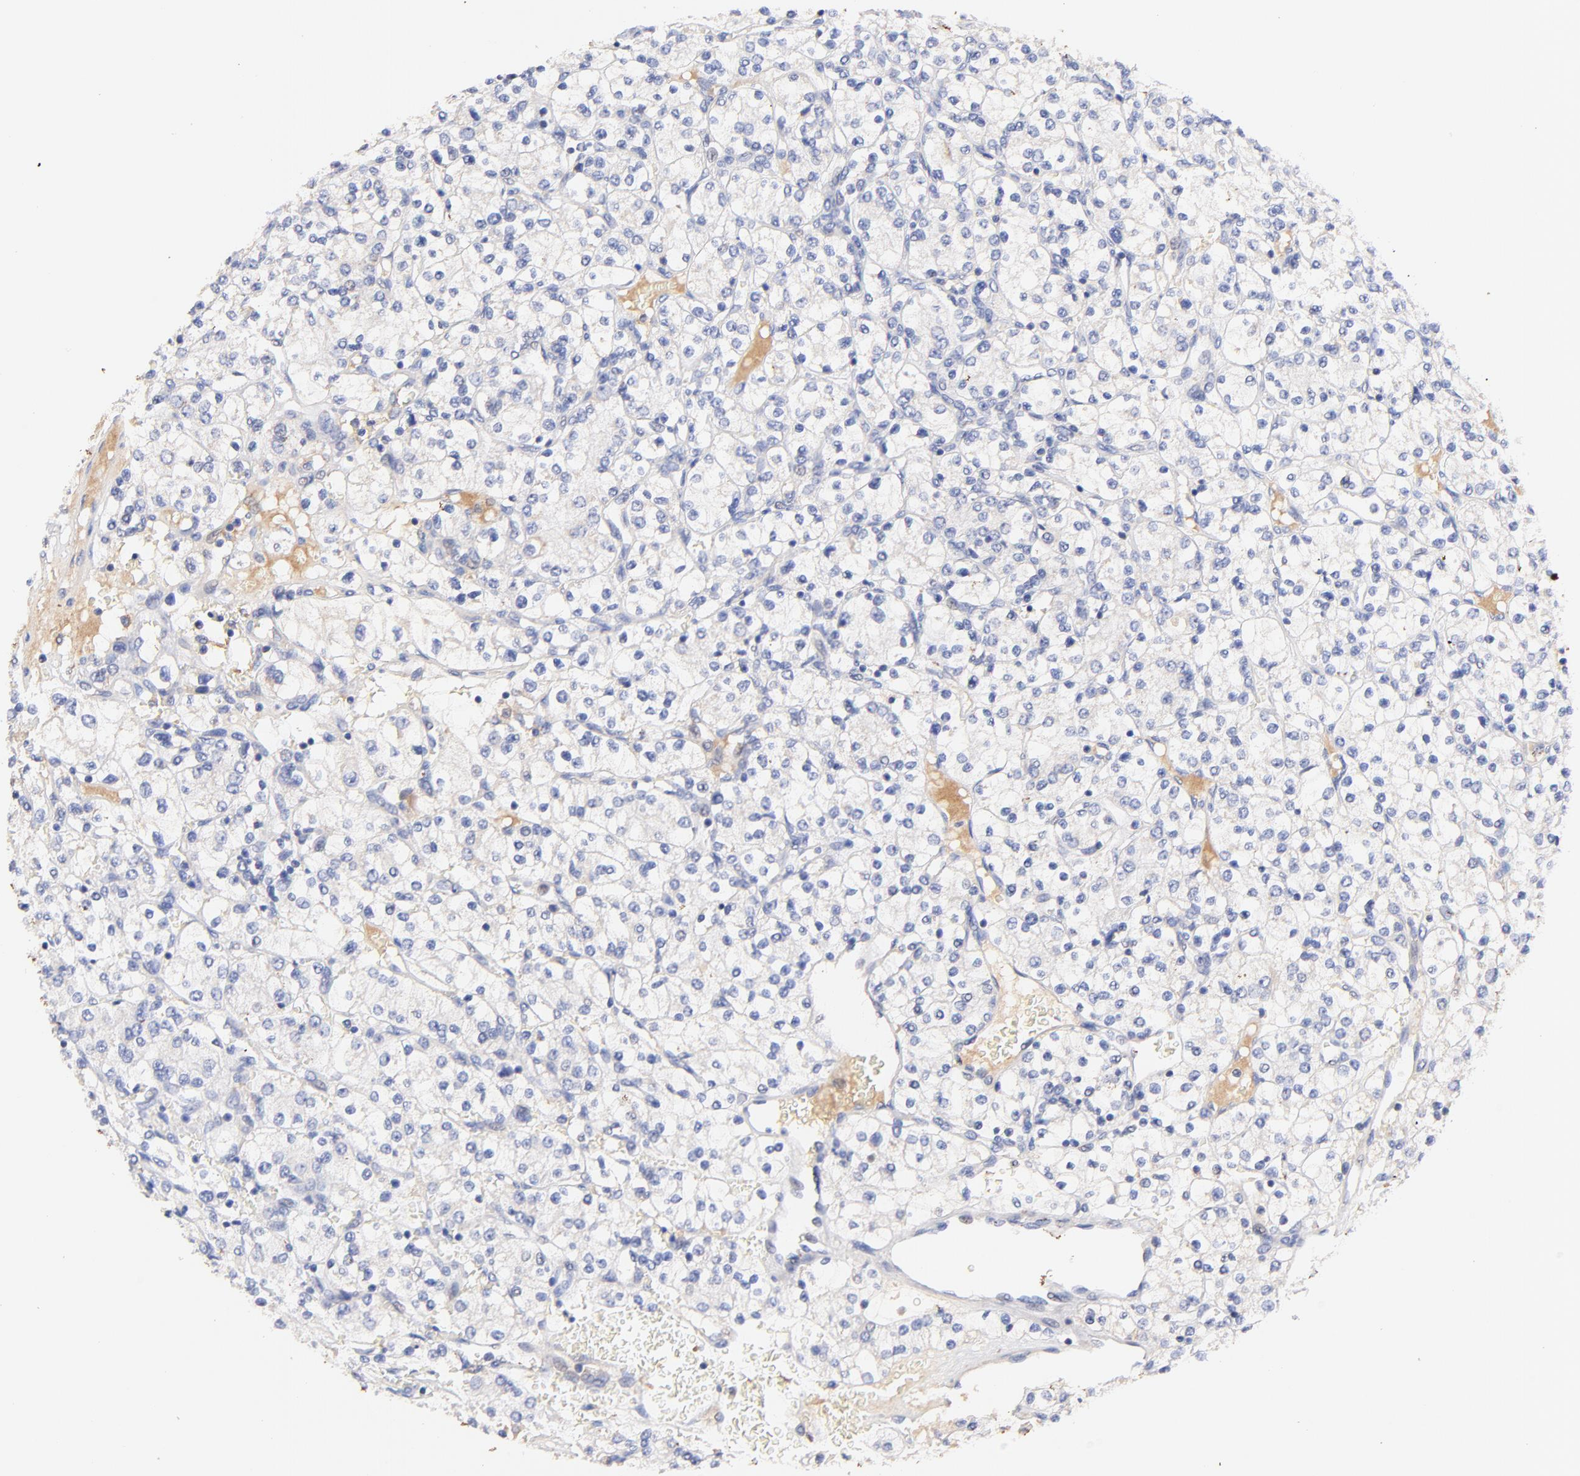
{"staining": {"intensity": "negative", "quantity": "none", "location": "none"}, "tissue": "renal cancer", "cell_type": "Tumor cells", "image_type": "cancer", "snomed": [{"axis": "morphology", "description": "Adenocarcinoma, NOS"}, {"axis": "topography", "description": "Kidney"}], "caption": "Tumor cells show no significant staining in renal adenocarcinoma.", "gene": "IGLV7-43", "patient": {"sex": "female", "age": 62}}